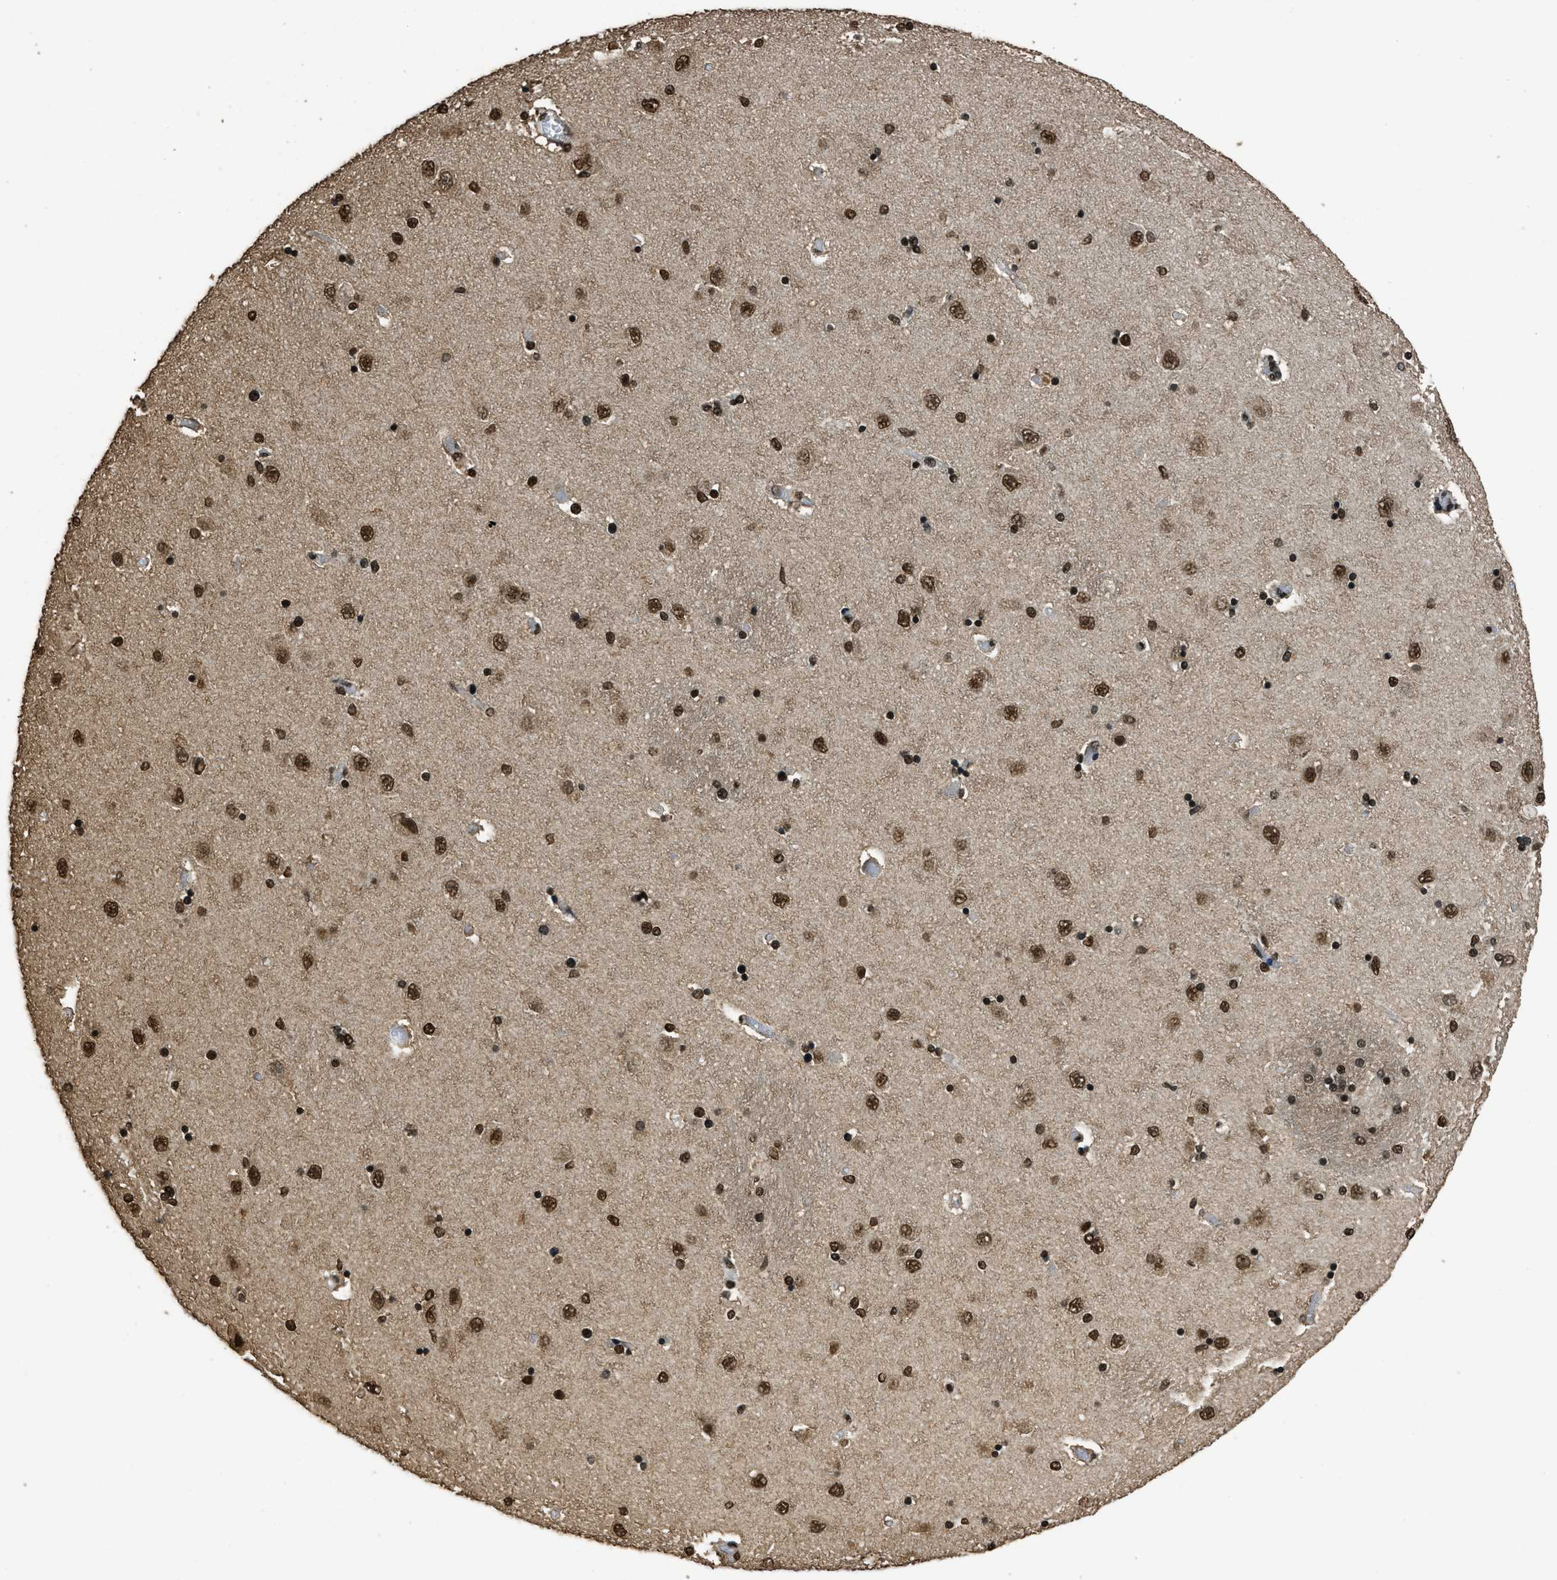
{"staining": {"intensity": "strong", "quantity": ">75%", "location": "nuclear"}, "tissue": "hippocampus", "cell_type": "Glial cells", "image_type": "normal", "snomed": [{"axis": "morphology", "description": "Normal tissue, NOS"}, {"axis": "topography", "description": "Hippocampus"}], "caption": "An immunohistochemistry histopathology image of normal tissue is shown. Protein staining in brown highlights strong nuclear positivity in hippocampus within glial cells.", "gene": "MYB", "patient": {"sex": "female", "age": 54}}